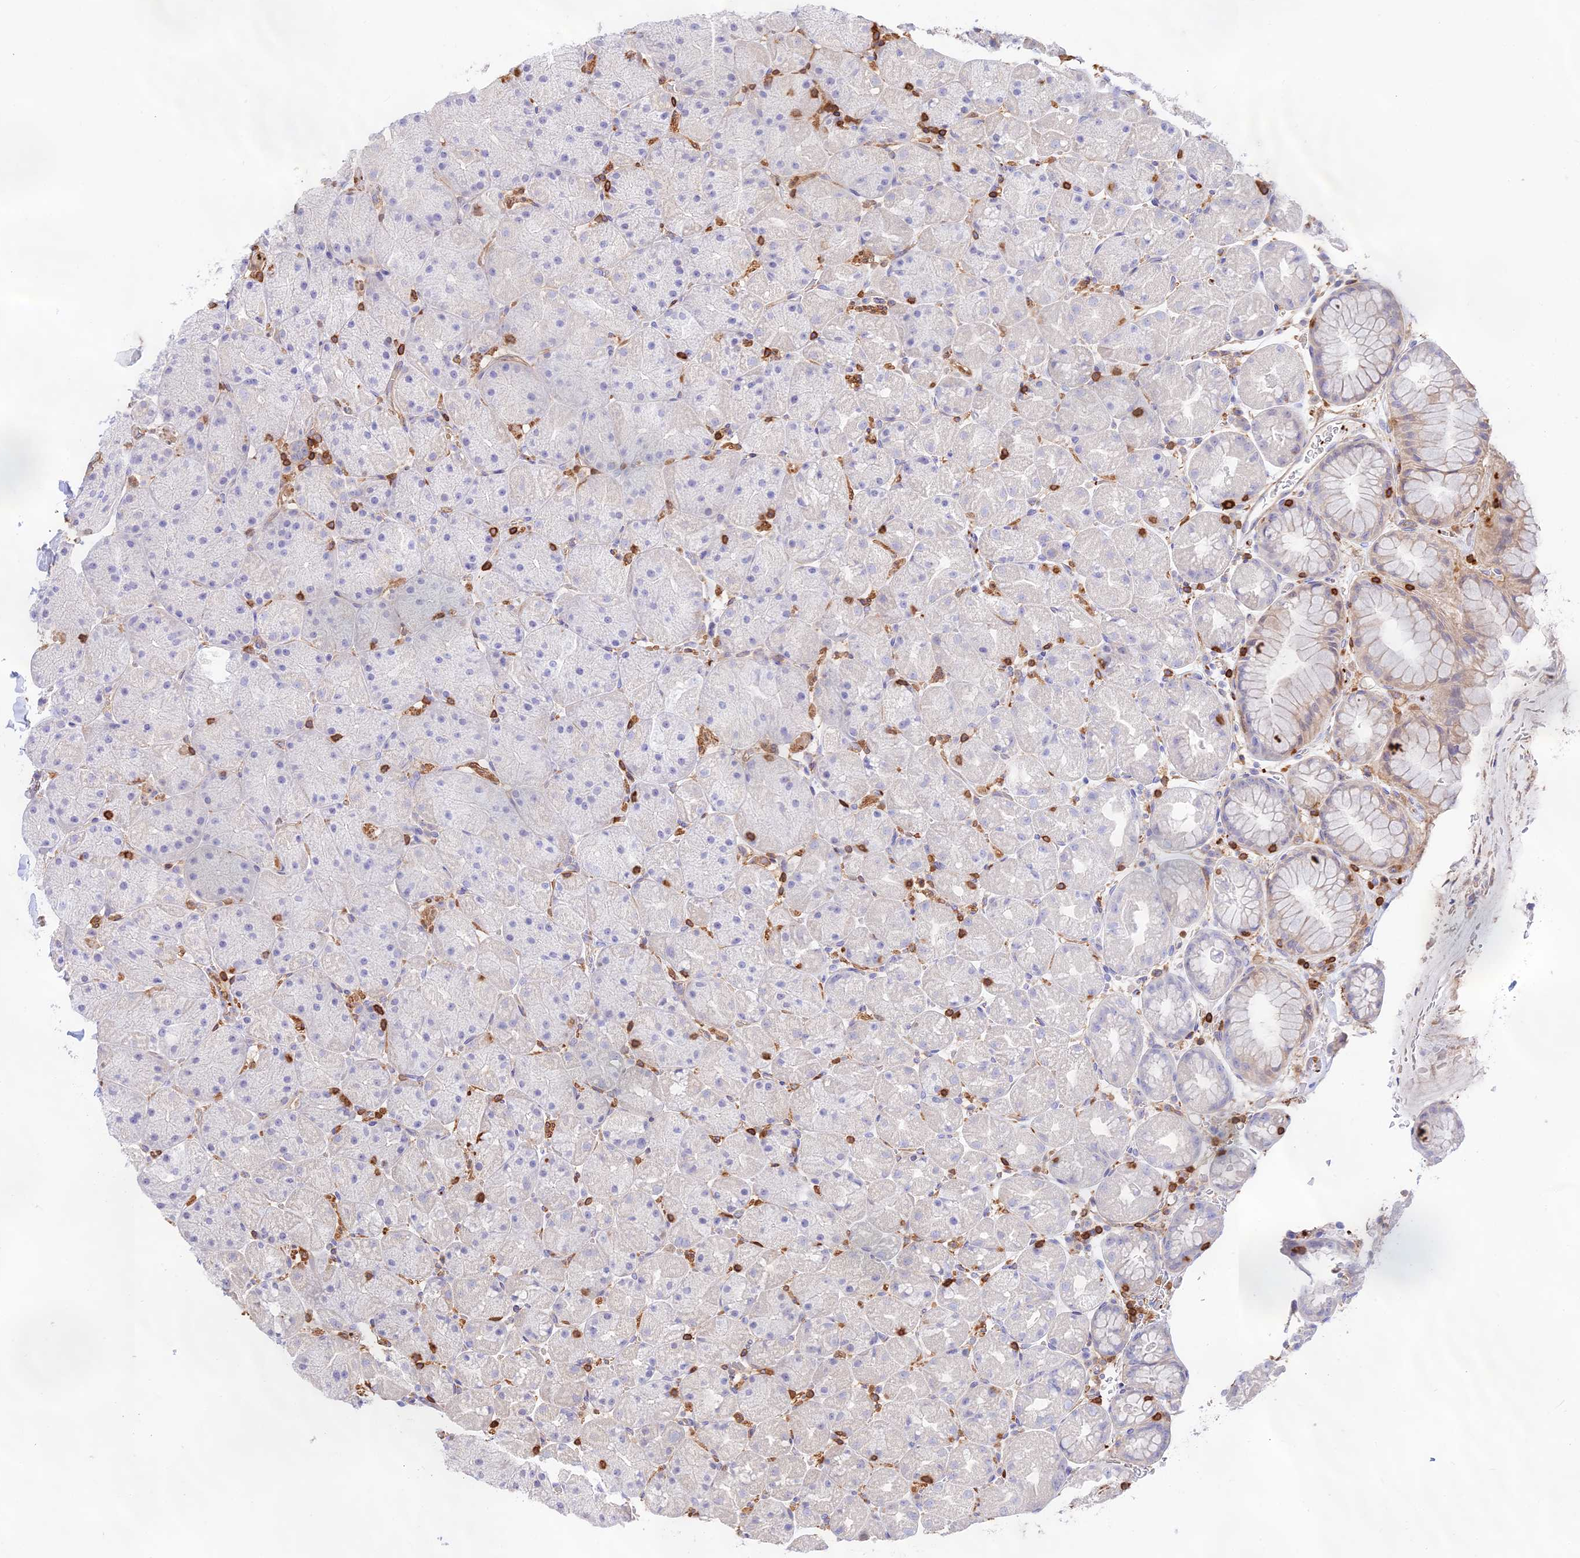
{"staining": {"intensity": "weak", "quantity": "<25%", "location": "cytoplasmic/membranous"}, "tissue": "stomach", "cell_type": "Glandular cells", "image_type": "normal", "snomed": [{"axis": "morphology", "description": "Normal tissue, NOS"}, {"axis": "topography", "description": "Stomach, upper"}, {"axis": "topography", "description": "Stomach, lower"}], "caption": "This is a photomicrograph of immunohistochemistry staining of normal stomach, which shows no staining in glandular cells.", "gene": "DENND1C", "patient": {"sex": "male", "age": 67}}